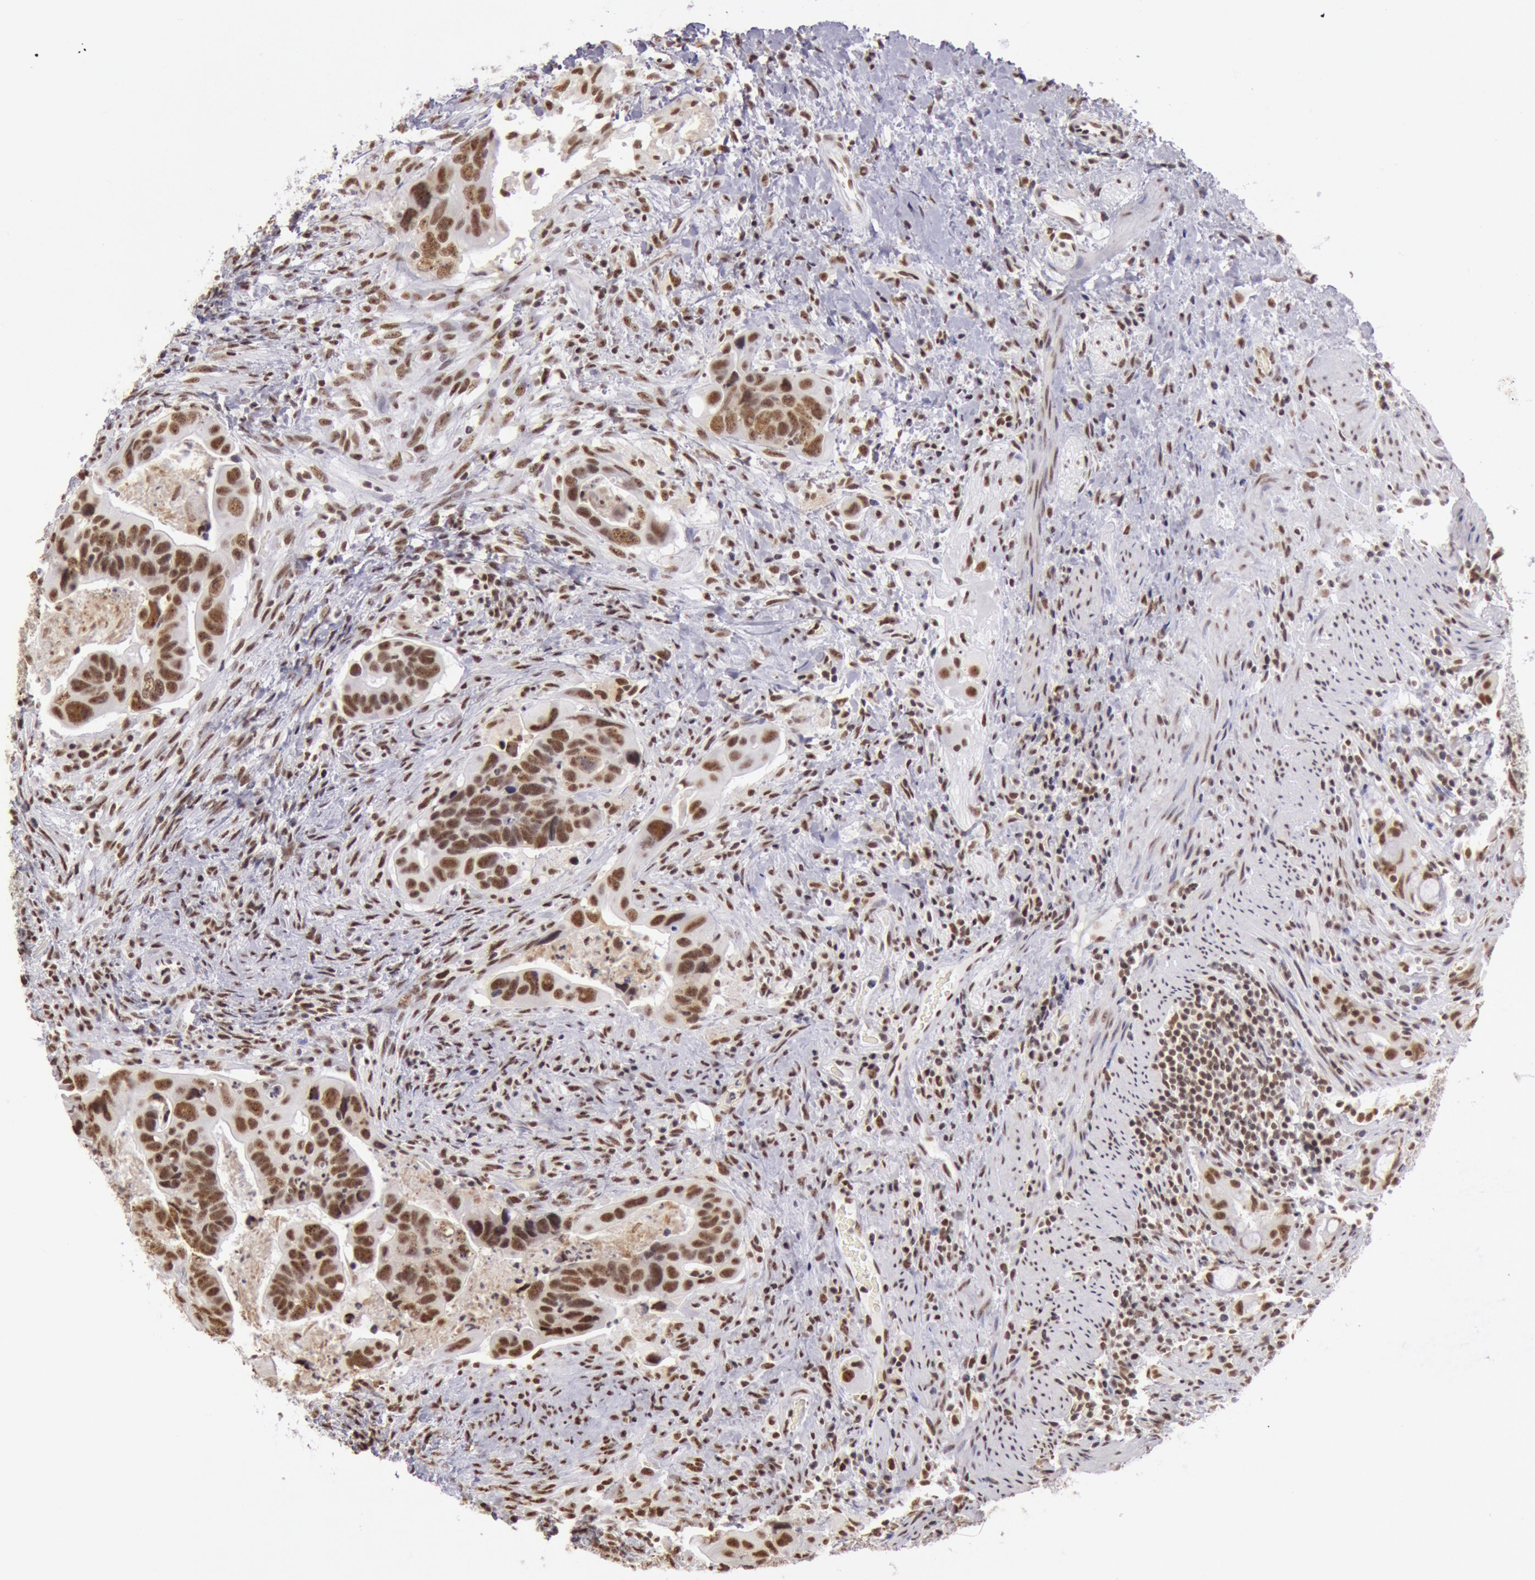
{"staining": {"intensity": "strong", "quantity": ">75%", "location": "nuclear"}, "tissue": "colorectal cancer", "cell_type": "Tumor cells", "image_type": "cancer", "snomed": [{"axis": "morphology", "description": "Adenocarcinoma, NOS"}, {"axis": "topography", "description": "Rectum"}], "caption": "Protein expression analysis of colorectal adenocarcinoma shows strong nuclear positivity in about >75% of tumor cells.", "gene": "SNRPD3", "patient": {"sex": "male", "age": 53}}